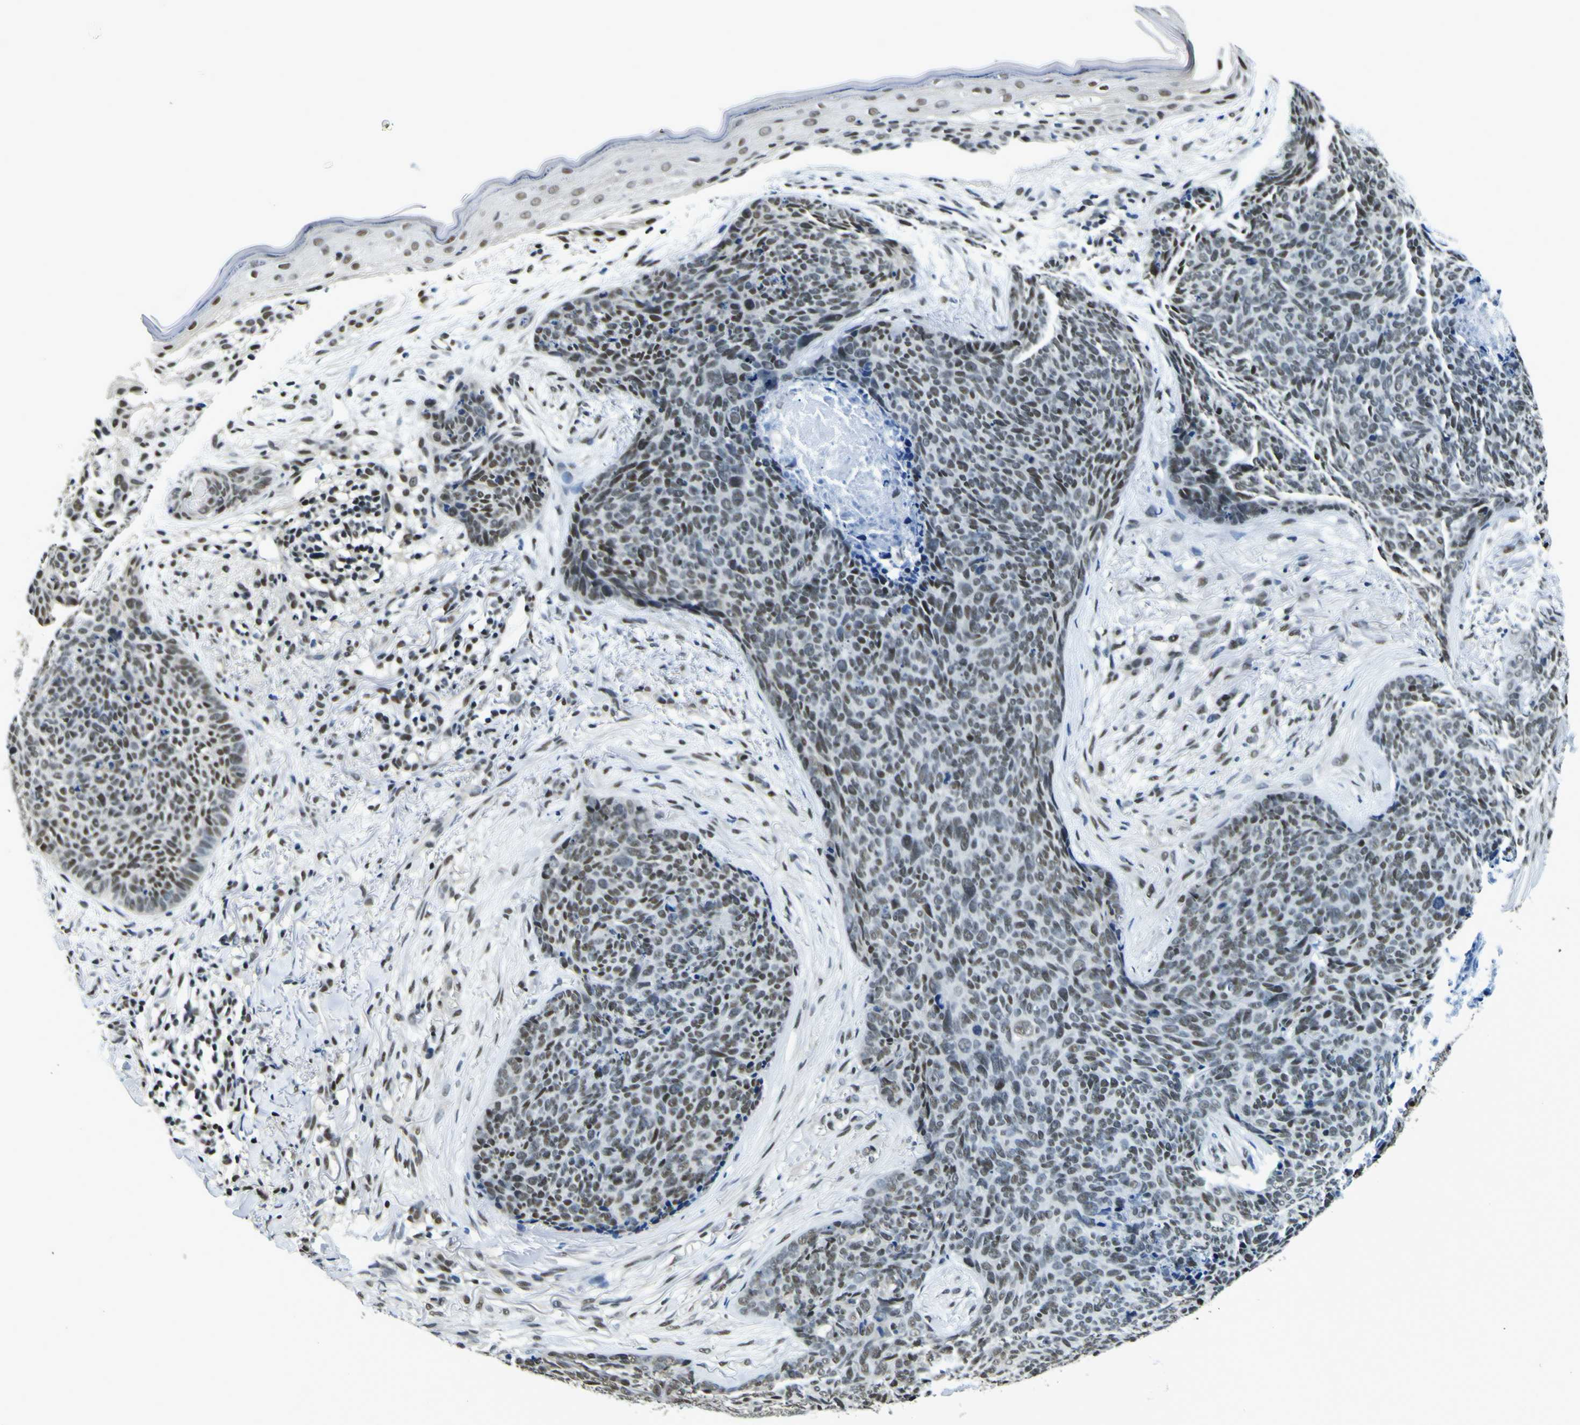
{"staining": {"intensity": "moderate", "quantity": ">75%", "location": "nuclear"}, "tissue": "skin cancer", "cell_type": "Tumor cells", "image_type": "cancer", "snomed": [{"axis": "morphology", "description": "Basal cell carcinoma"}, {"axis": "topography", "description": "Skin"}], "caption": "Skin cancer (basal cell carcinoma) tissue reveals moderate nuclear staining in approximately >75% of tumor cells", "gene": "SP1", "patient": {"sex": "female", "age": 70}}